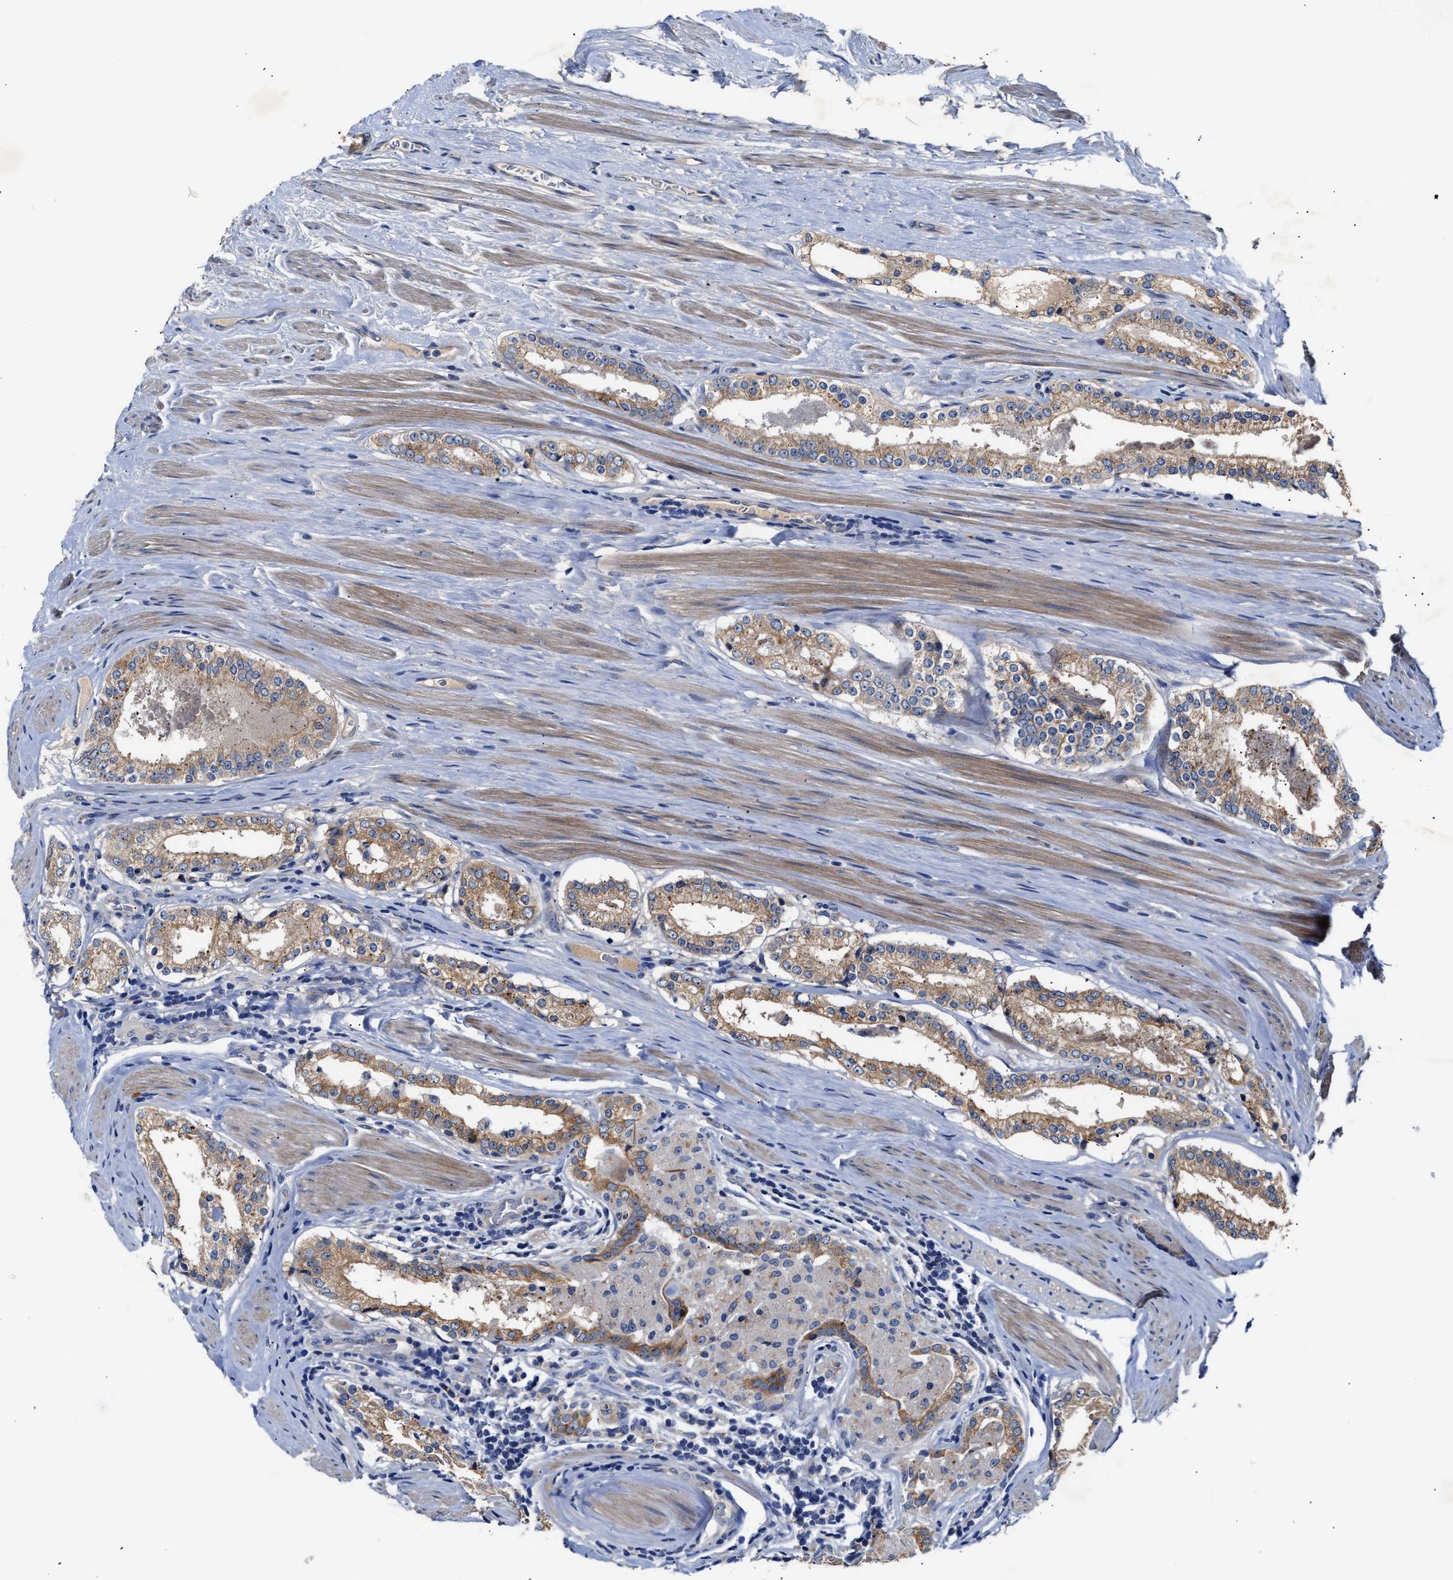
{"staining": {"intensity": "moderate", "quantity": "25%-75%", "location": "cytoplasmic/membranous"}, "tissue": "prostate cancer", "cell_type": "Tumor cells", "image_type": "cancer", "snomed": [{"axis": "morphology", "description": "Adenocarcinoma, Low grade"}, {"axis": "topography", "description": "Prostate"}], "caption": "There is medium levels of moderate cytoplasmic/membranous expression in tumor cells of prostate adenocarcinoma (low-grade), as demonstrated by immunohistochemical staining (brown color).", "gene": "CCDC146", "patient": {"sex": "male", "age": 63}}